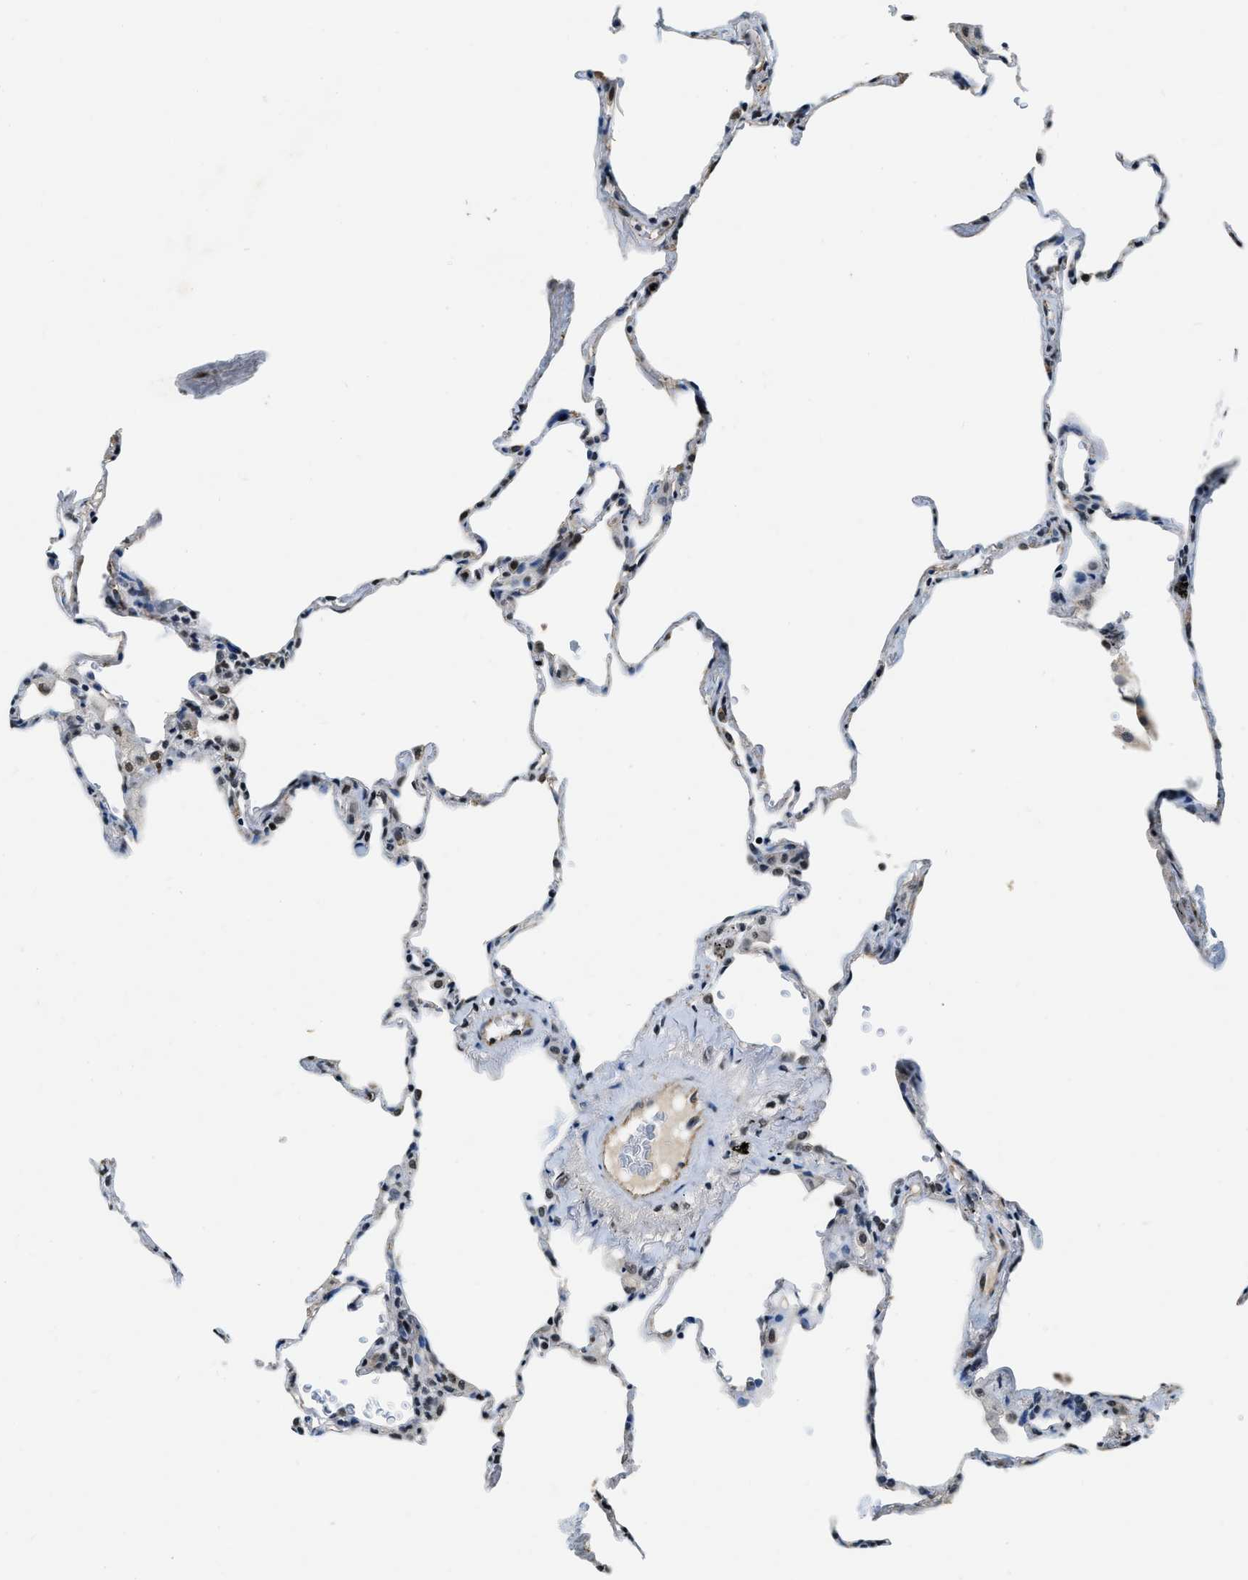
{"staining": {"intensity": "negative", "quantity": "none", "location": "none"}, "tissue": "lung", "cell_type": "Alveolar cells", "image_type": "normal", "snomed": [{"axis": "morphology", "description": "Normal tissue, NOS"}, {"axis": "topography", "description": "Lung"}], "caption": "This image is of unremarkable lung stained with IHC to label a protein in brown with the nuclei are counter-stained blue. There is no positivity in alveolar cells. (Brightfield microscopy of DAB (3,3'-diaminobenzidine) immunohistochemistry (IHC) at high magnification).", "gene": "CCNE1", "patient": {"sex": "male", "age": 59}}